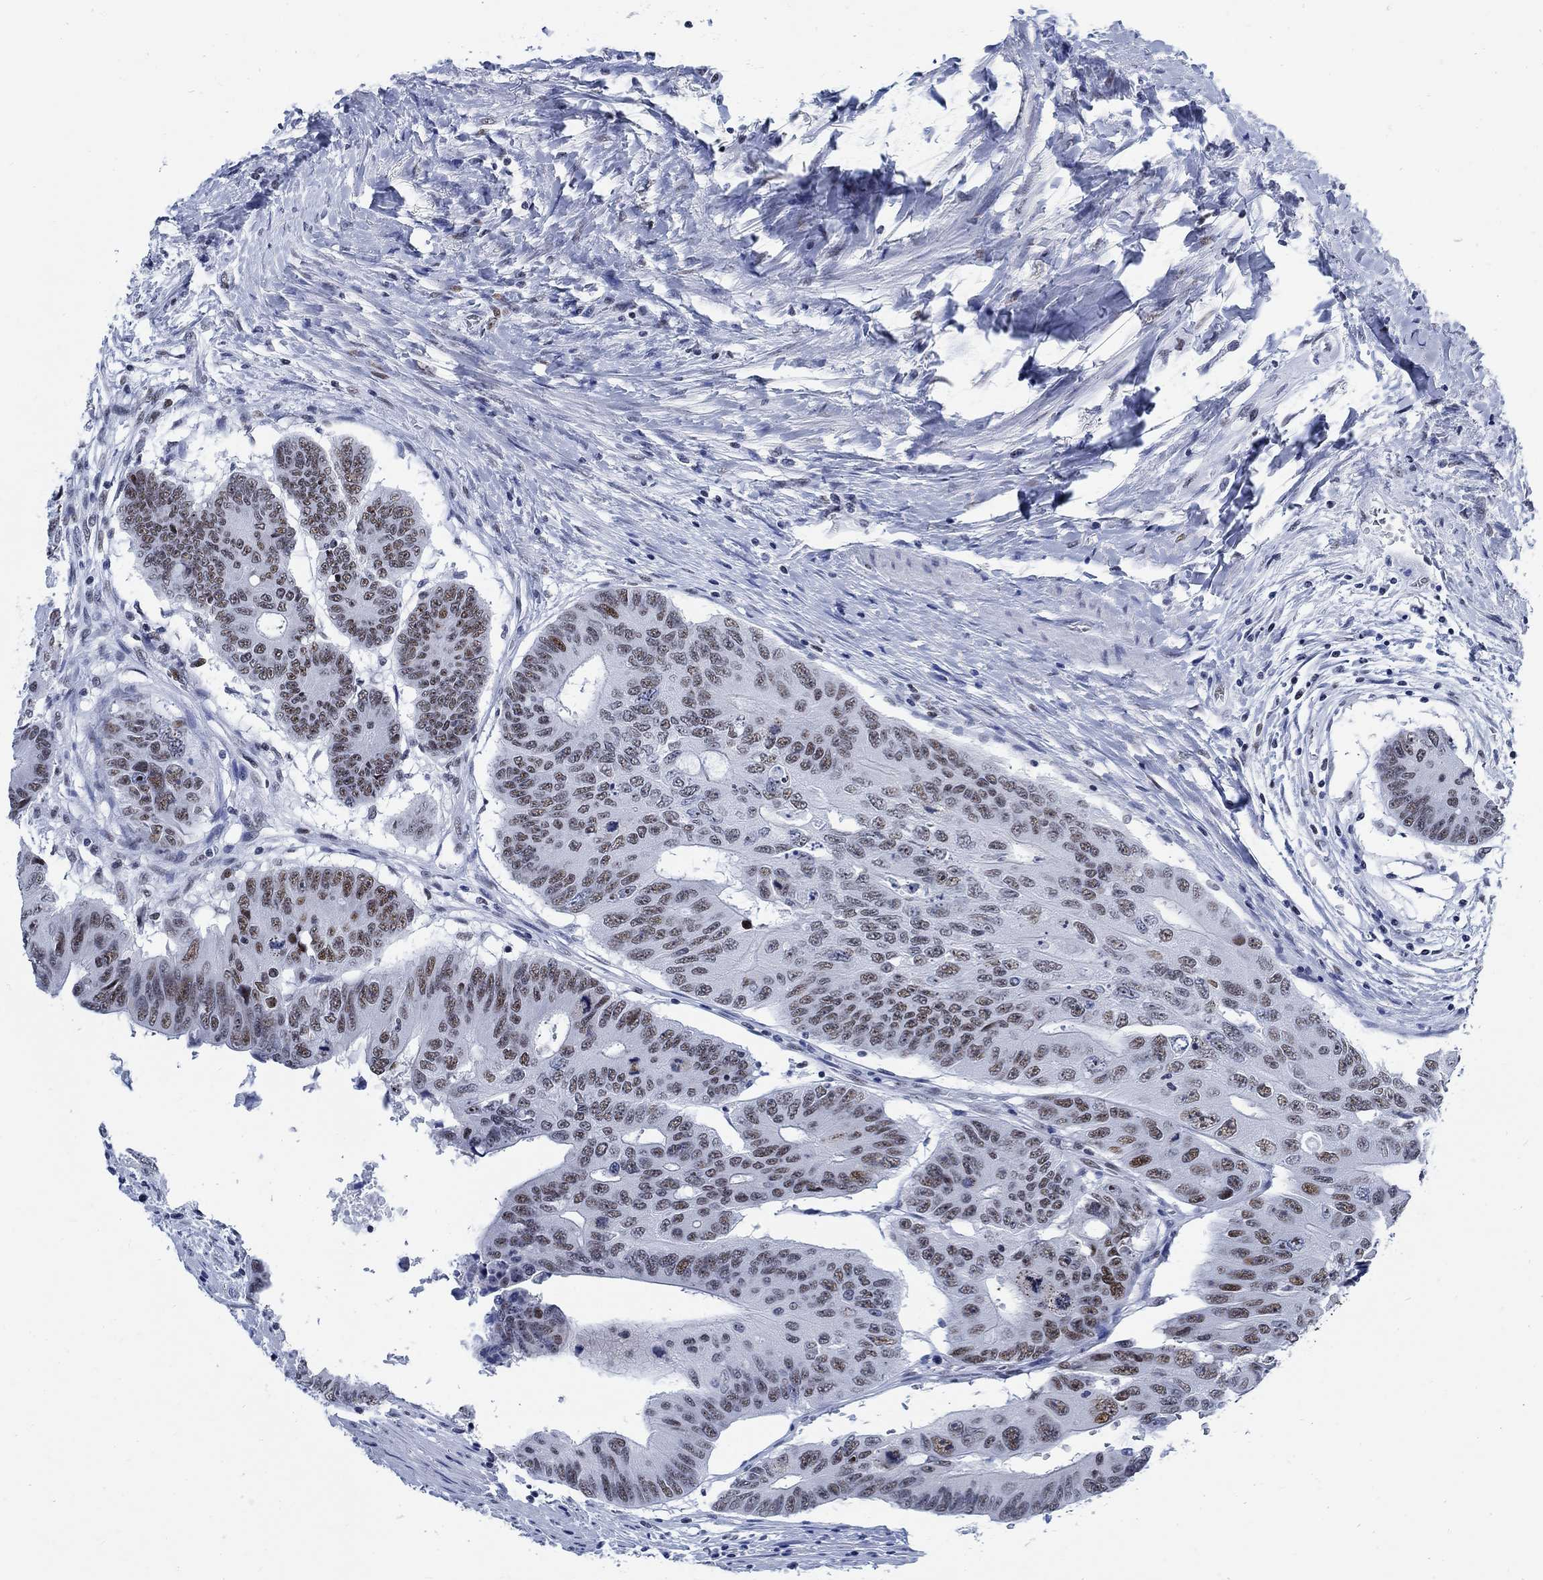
{"staining": {"intensity": "weak", "quantity": "25%-75%", "location": "nuclear"}, "tissue": "colorectal cancer", "cell_type": "Tumor cells", "image_type": "cancer", "snomed": [{"axis": "morphology", "description": "Adenocarcinoma, NOS"}, {"axis": "topography", "description": "Rectum"}], "caption": "Immunohistochemical staining of human colorectal cancer displays weak nuclear protein staining in approximately 25%-75% of tumor cells.", "gene": "DLK1", "patient": {"sex": "male", "age": 59}}